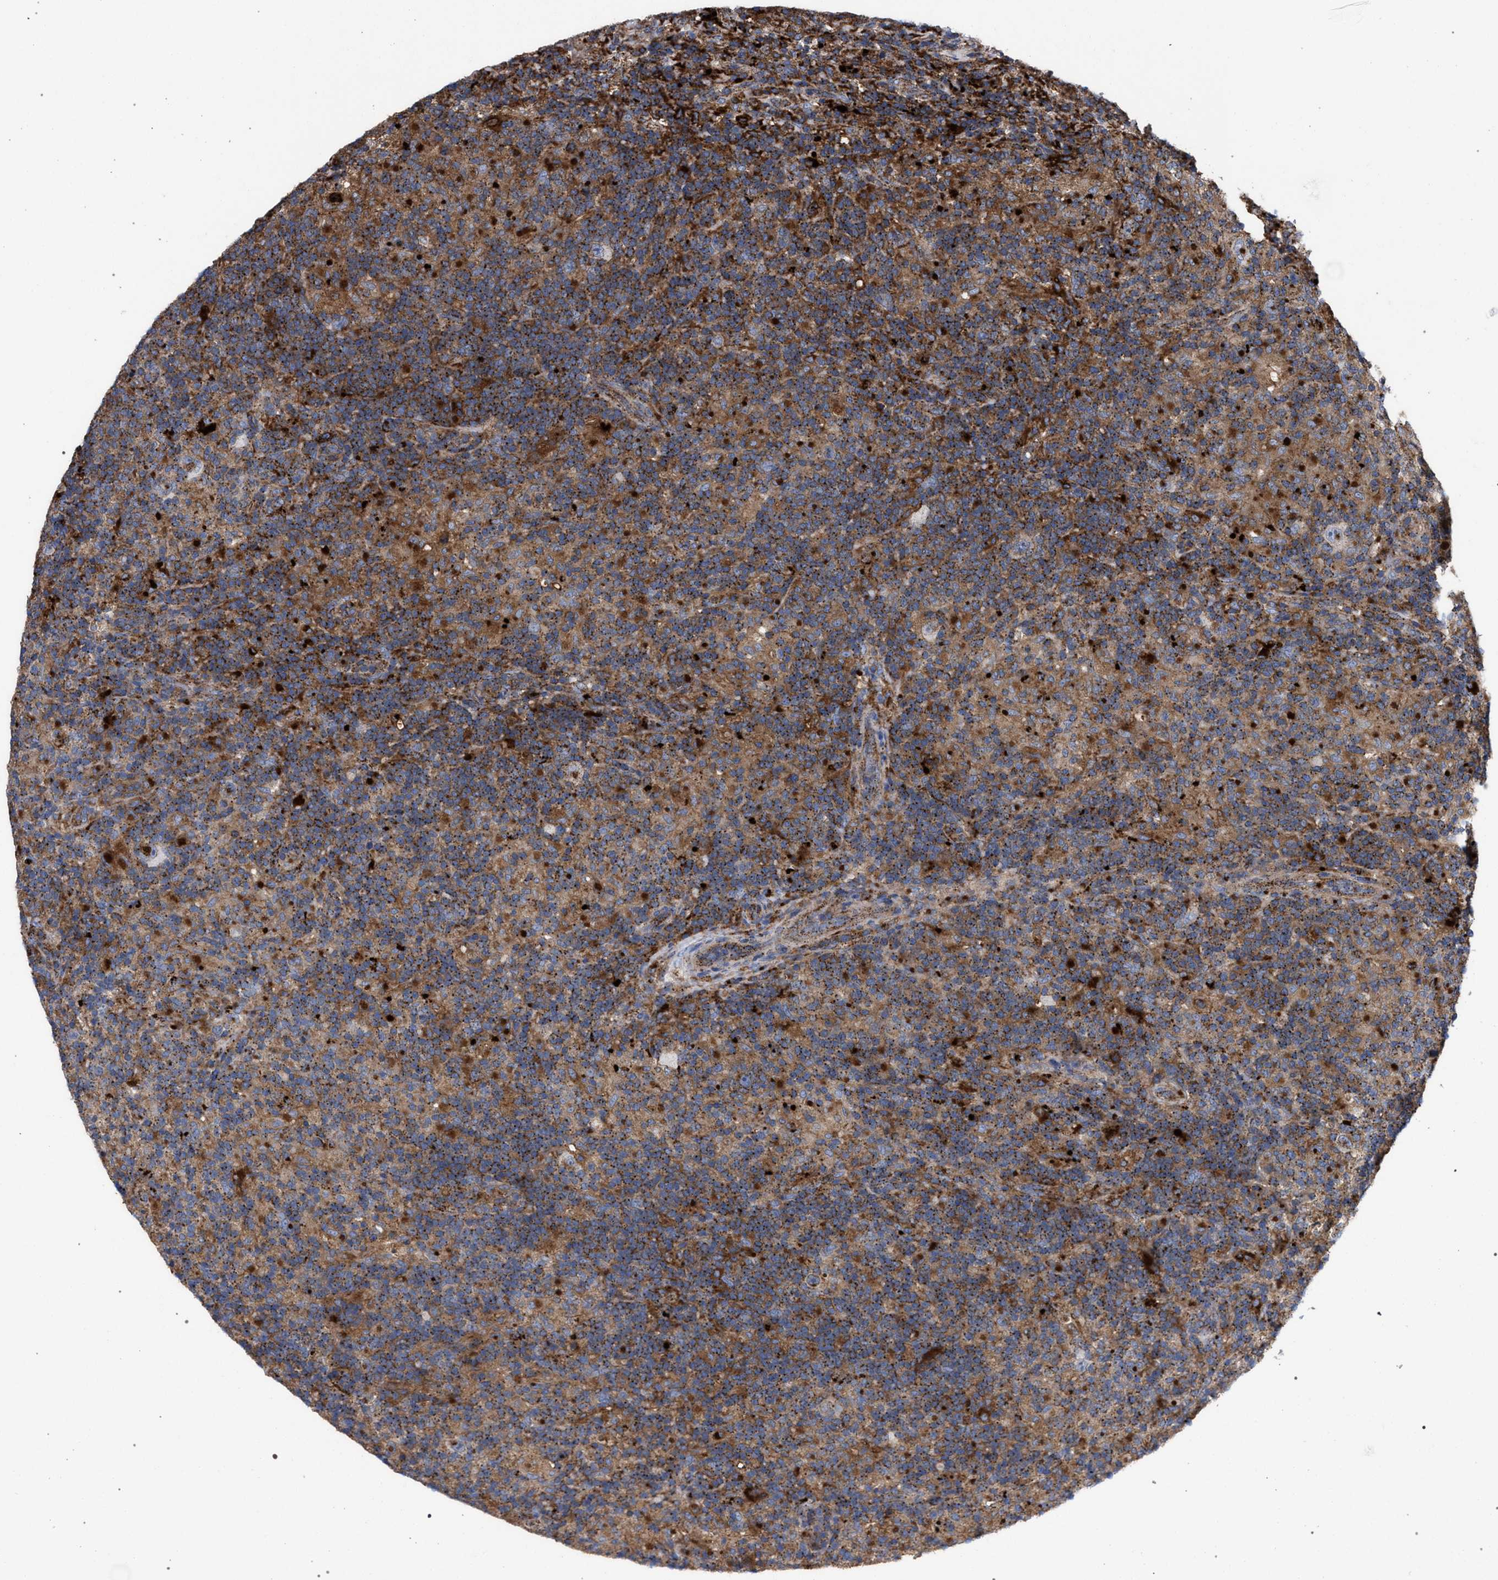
{"staining": {"intensity": "moderate", "quantity": ">75%", "location": "cytoplasmic/membranous"}, "tissue": "lymphoma", "cell_type": "Tumor cells", "image_type": "cancer", "snomed": [{"axis": "morphology", "description": "Hodgkin's disease, NOS"}, {"axis": "topography", "description": "Lymph node"}], "caption": "This is an image of immunohistochemistry staining of lymphoma, which shows moderate staining in the cytoplasmic/membranous of tumor cells.", "gene": "PPT1", "patient": {"sex": "male", "age": 70}}